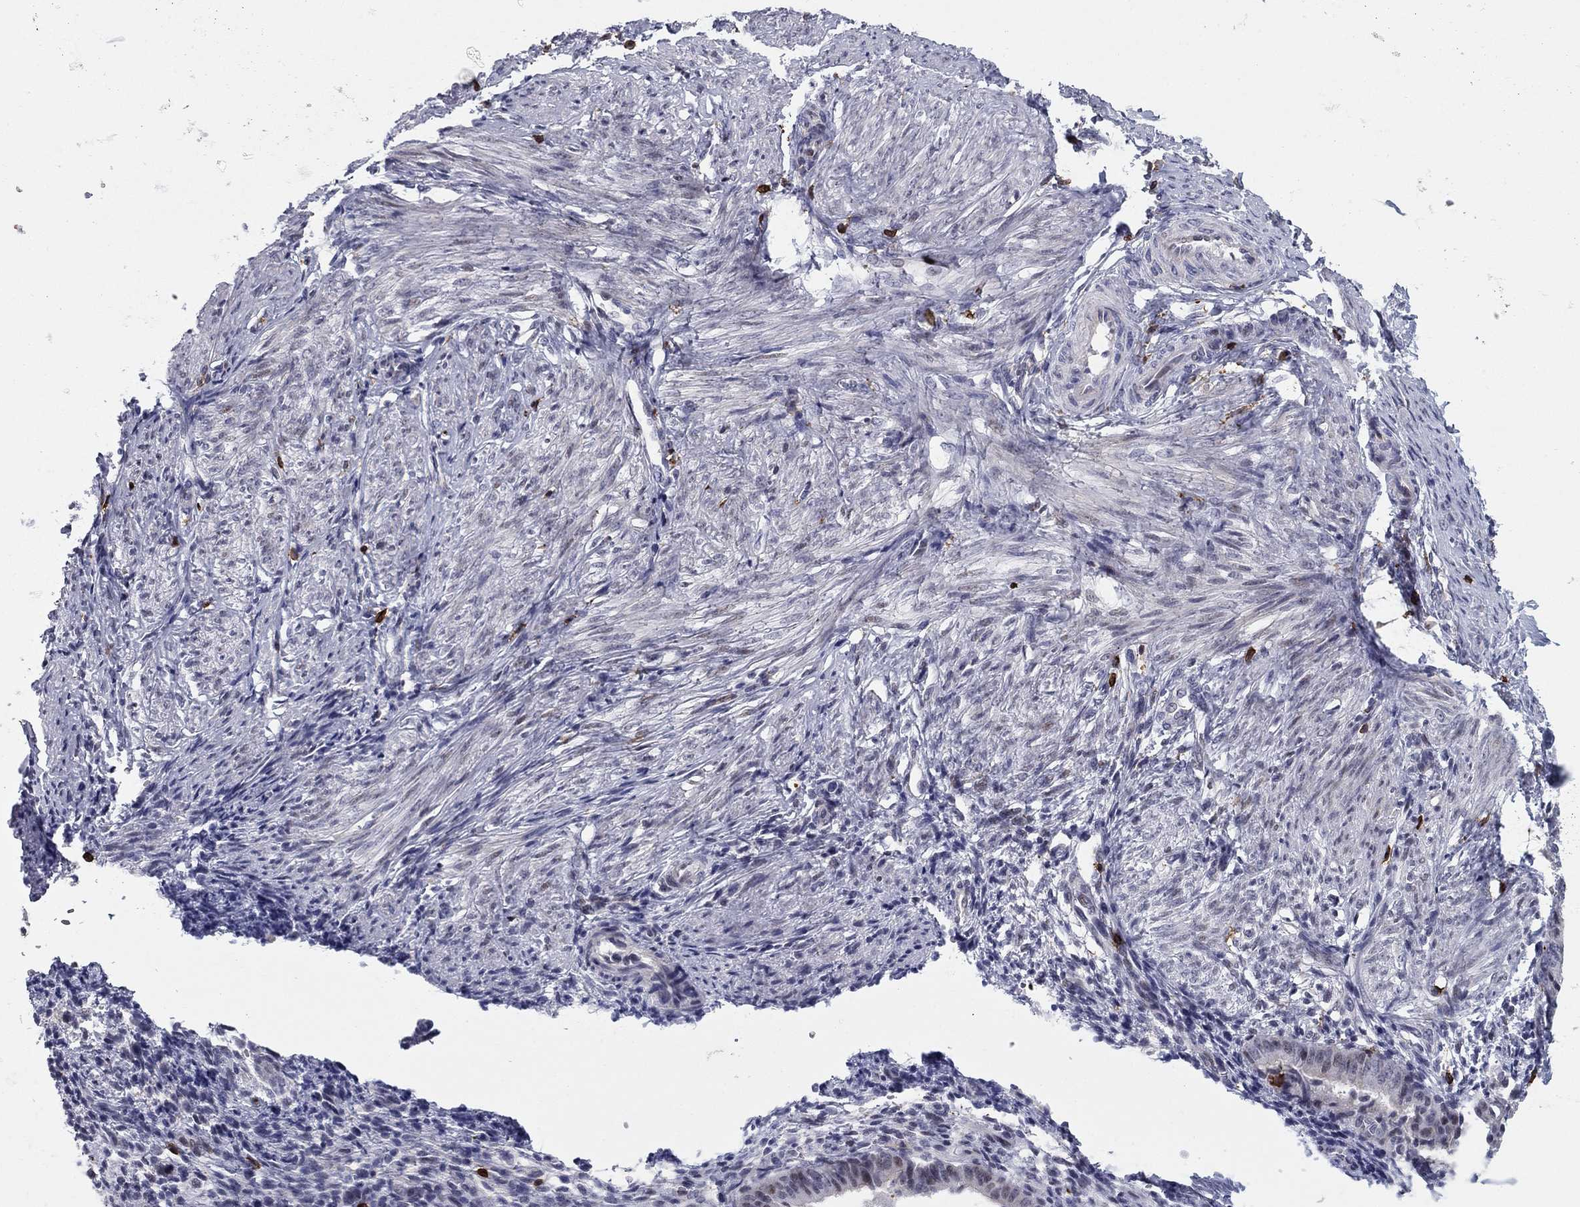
{"staining": {"intensity": "negative", "quantity": "none", "location": "none"}, "tissue": "endometrium", "cell_type": "Cells in endometrial stroma", "image_type": "normal", "snomed": [{"axis": "morphology", "description": "Normal tissue, NOS"}, {"axis": "topography", "description": "Endometrium"}], "caption": "DAB immunohistochemical staining of unremarkable endometrium exhibits no significant staining in cells in endometrial stroma. Nuclei are stained in blue.", "gene": "ARHGAP27", "patient": {"sex": "female", "age": 47}}